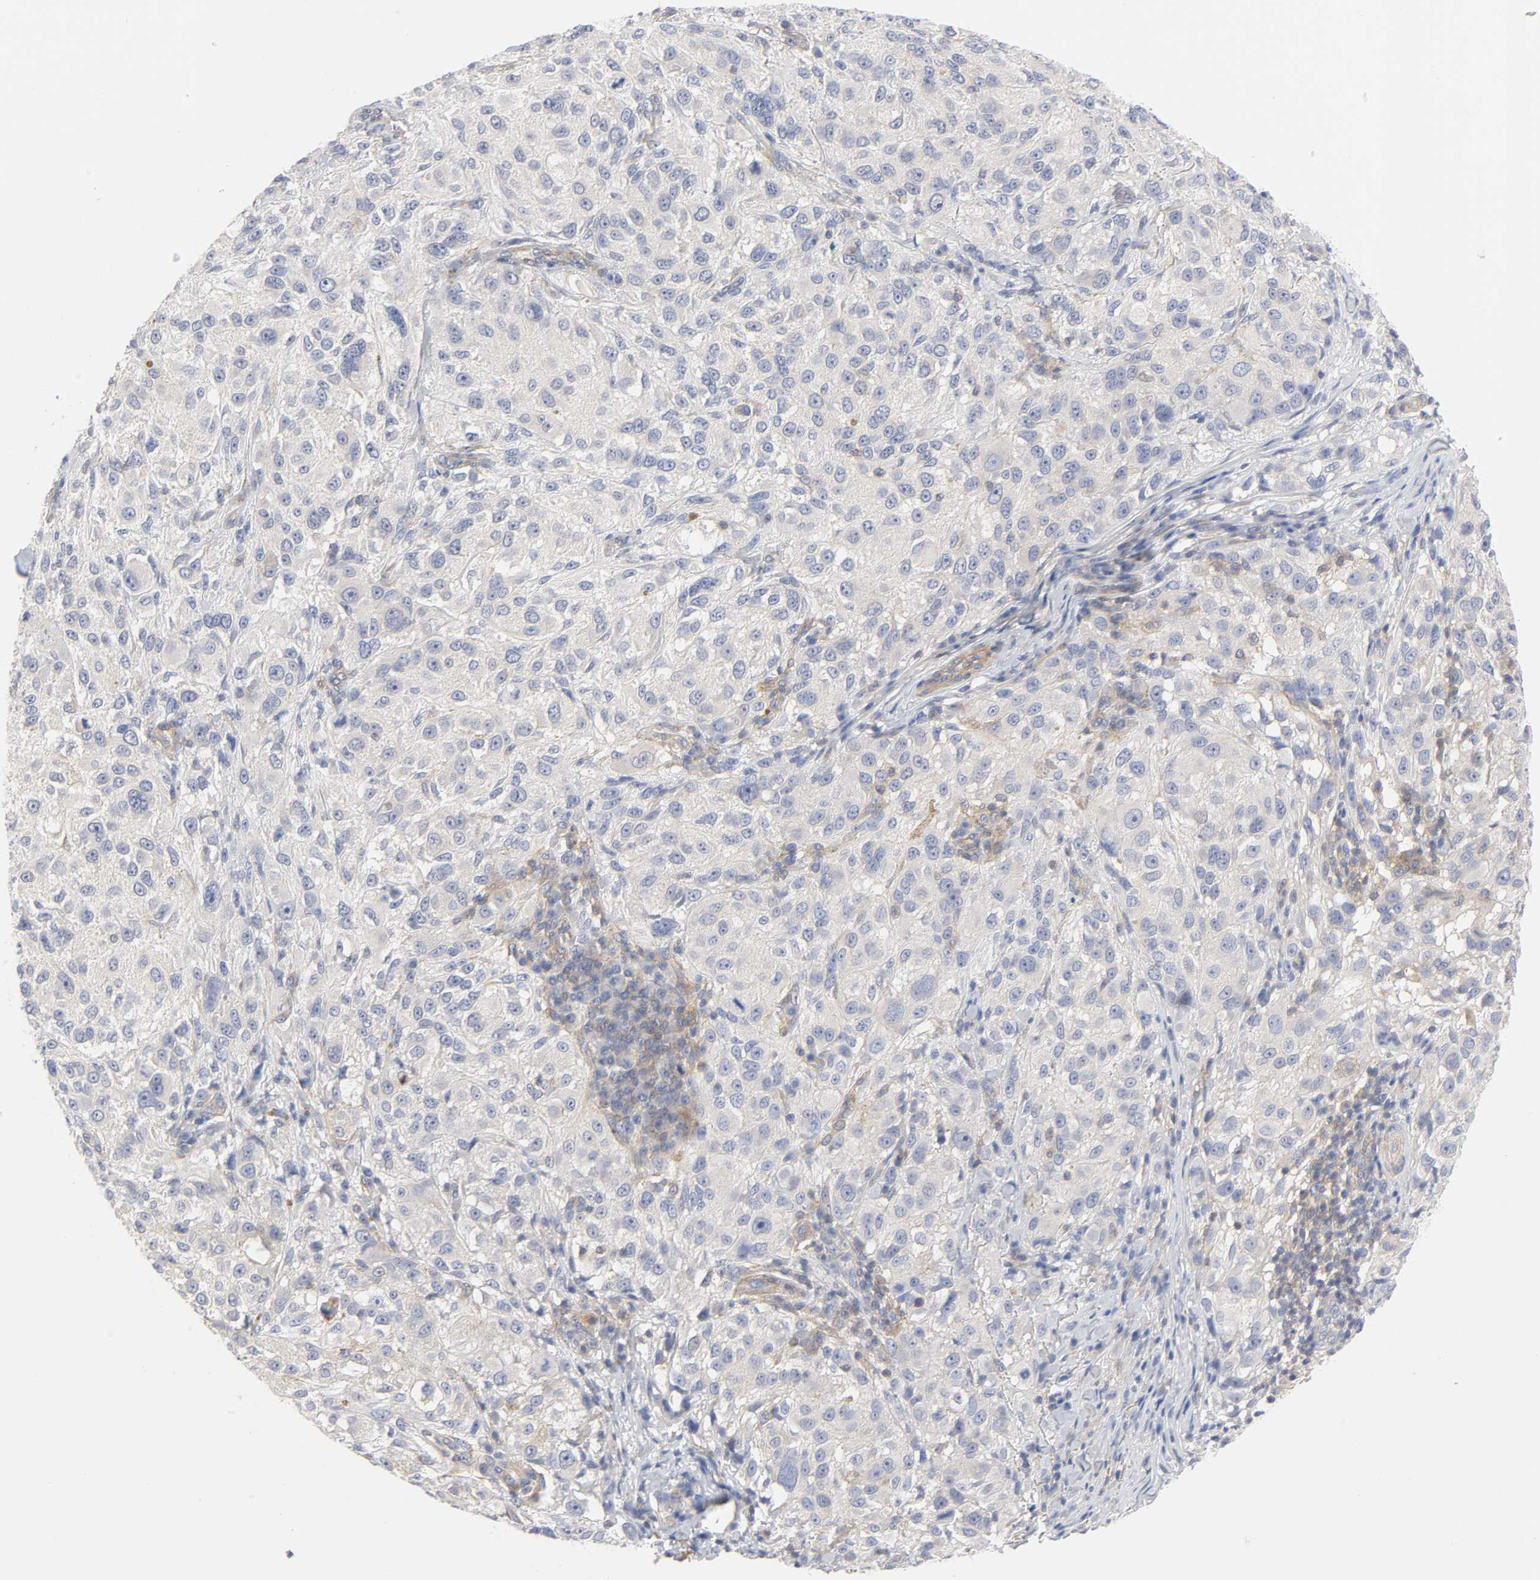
{"staining": {"intensity": "negative", "quantity": "none", "location": "none"}, "tissue": "melanoma", "cell_type": "Tumor cells", "image_type": "cancer", "snomed": [{"axis": "morphology", "description": "Necrosis, NOS"}, {"axis": "morphology", "description": "Malignant melanoma, NOS"}, {"axis": "topography", "description": "Skin"}], "caption": "Immunohistochemical staining of human malignant melanoma reveals no significant staining in tumor cells.", "gene": "ROCK1", "patient": {"sex": "female", "age": 87}}